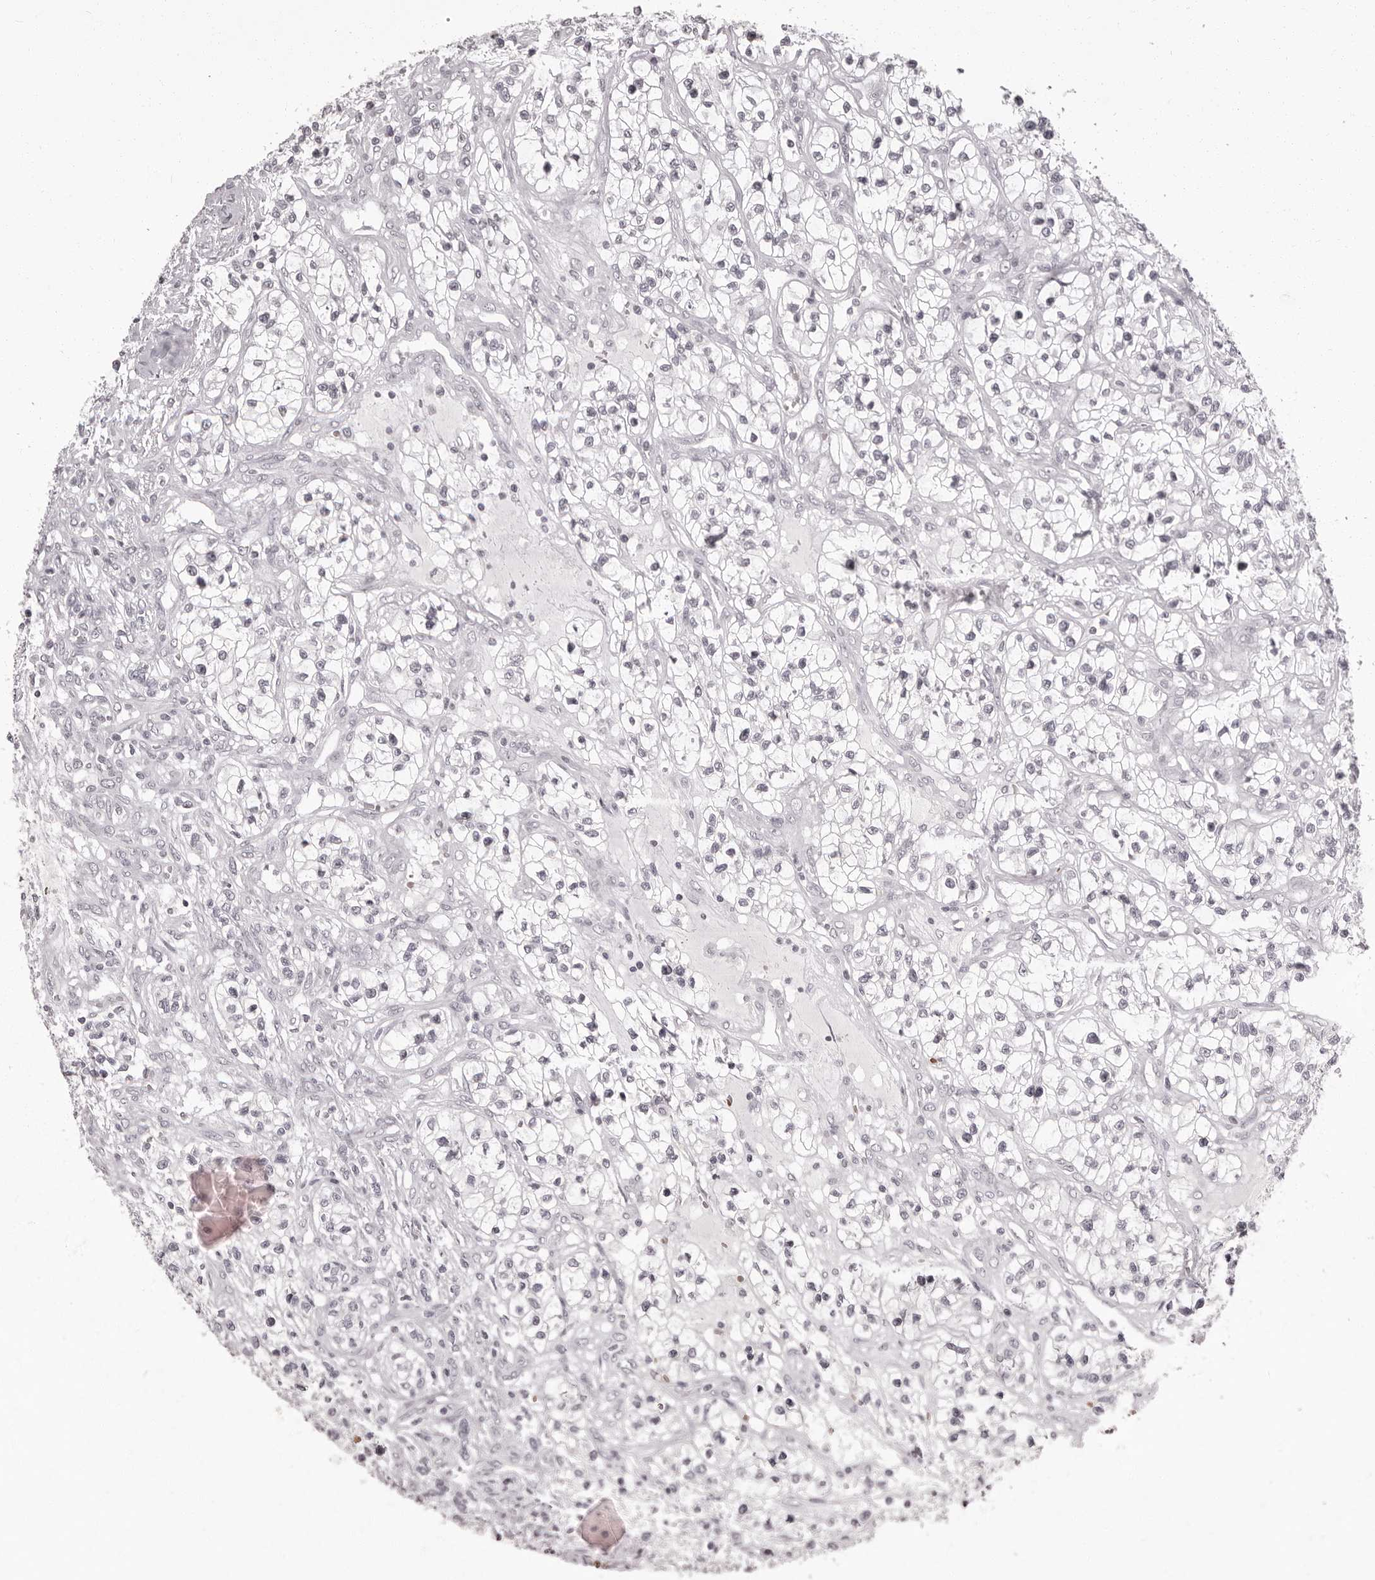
{"staining": {"intensity": "negative", "quantity": "none", "location": "none"}, "tissue": "renal cancer", "cell_type": "Tumor cells", "image_type": "cancer", "snomed": [{"axis": "morphology", "description": "Adenocarcinoma, NOS"}, {"axis": "topography", "description": "Kidney"}], "caption": "Tumor cells show no significant protein positivity in renal cancer (adenocarcinoma).", "gene": "C8orf74", "patient": {"sex": "female", "age": 57}}